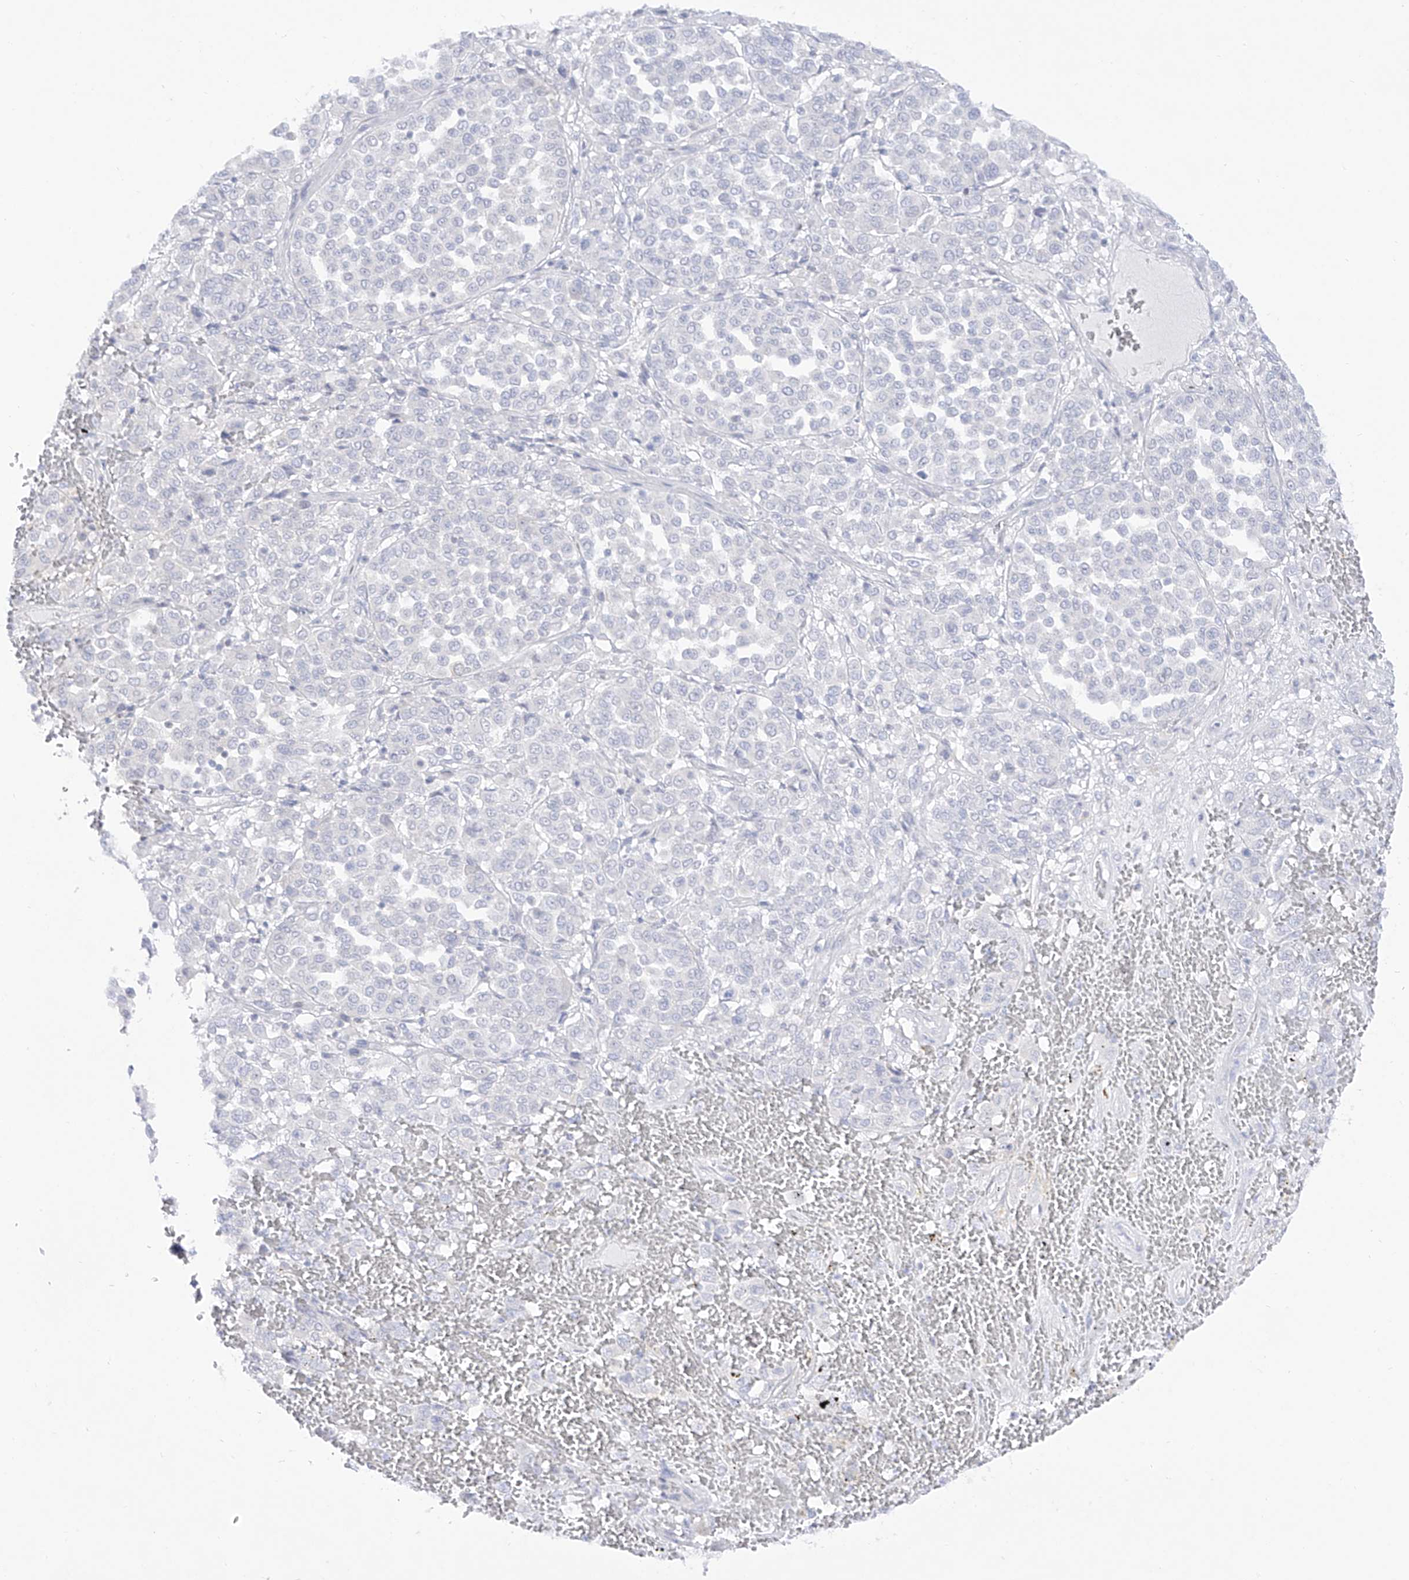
{"staining": {"intensity": "negative", "quantity": "none", "location": "none"}, "tissue": "melanoma", "cell_type": "Tumor cells", "image_type": "cancer", "snomed": [{"axis": "morphology", "description": "Malignant melanoma, Metastatic site"}, {"axis": "topography", "description": "Pancreas"}], "caption": "Tumor cells show no significant staining in melanoma.", "gene": "DMKN", "patient": {"sex": "female", "age": 30}}